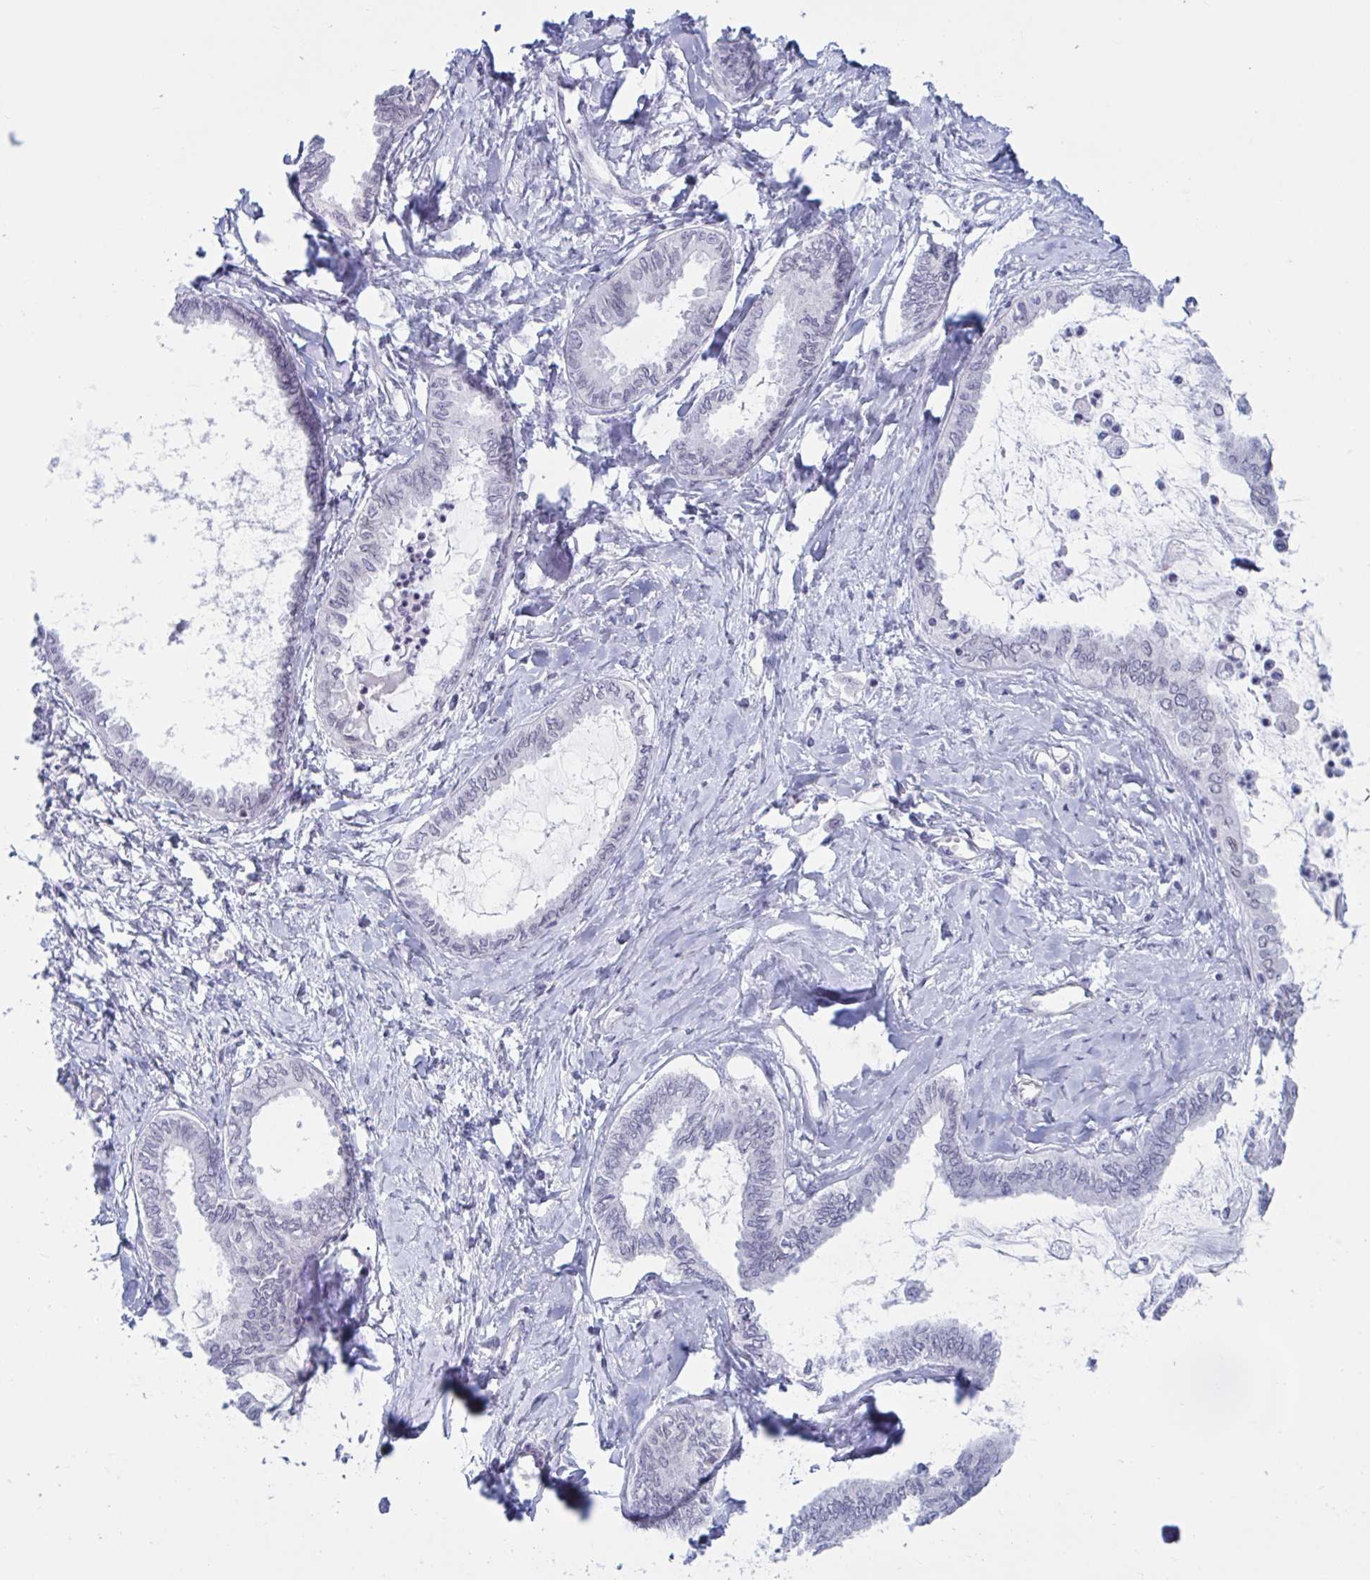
{"staining": {"intensity": "negative", "quantity": "none", "location": "none"}, "tissue": "ovarian cancer", "cell_type": "Tumor cells", "image_type": "cancer", "snomed": [{"axis": "morphology", "description": "Carcinoma, endometroid"}, {"axis": "topography", "description": "Ovary"}], "caption": "Immunohistochemistry histopathology image of neoplastic tissue: human ovarian endometroid carcinoma stained with DAB shows no significant protein expression in tumor cells.", "gene": "TANK", "patient": {"sex": "female", "age": 70}}